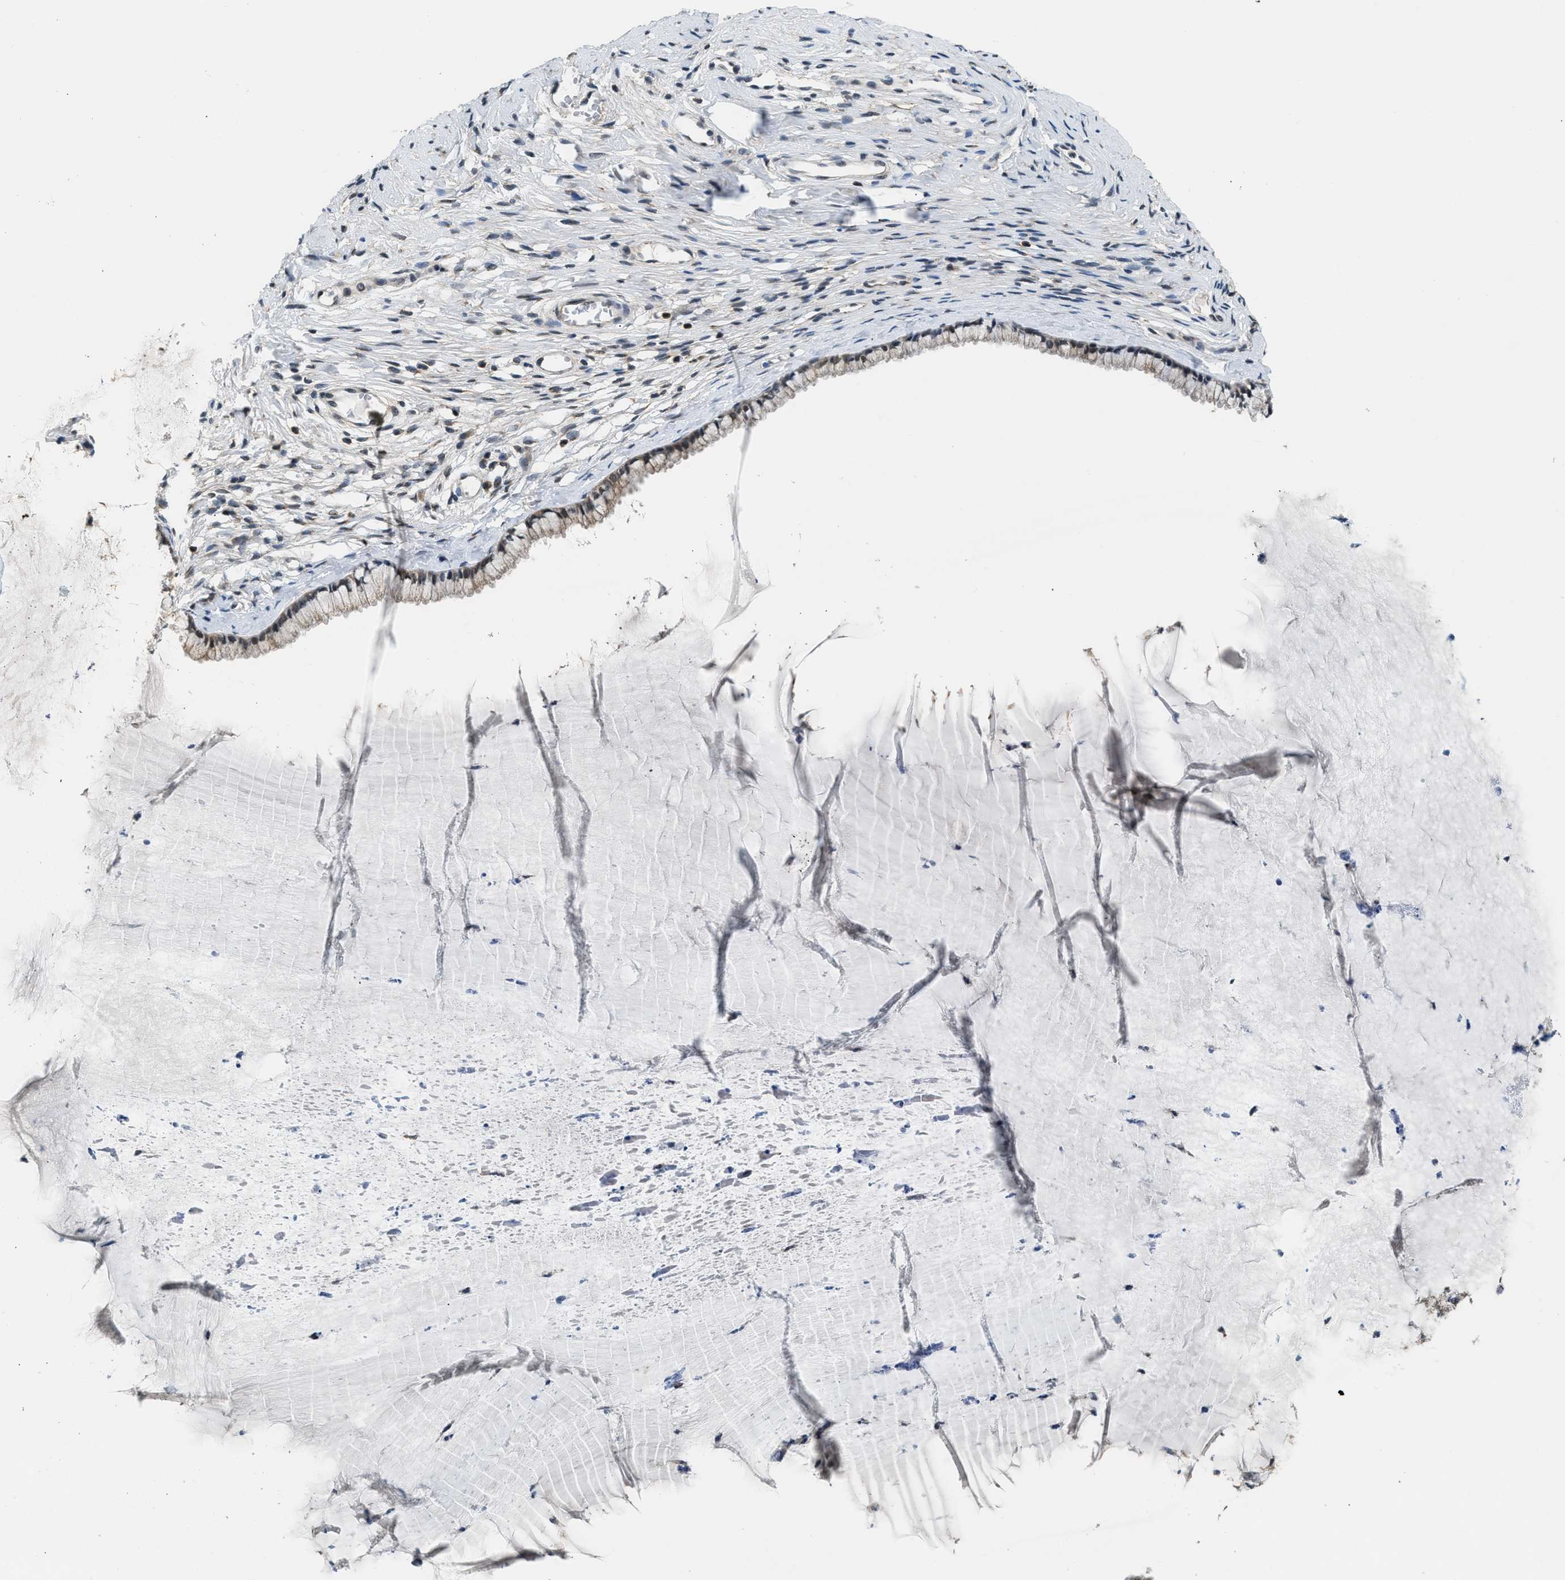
{"staining": {"intensity": "moderate", "quantity": ">75%", "location": "cytoplasmic/membranous,nuclear"}, "tissue": "cervix", "cell_type": "Glandular cells", "image_type": "normal", "snomed": [{"axis": "morphology", "description": "Normal tissue, NOS"}, {"axis": "topography", "description": "Cervix"}], "caption": "Immunohistochemical staining of benign human cervix reveals >75% levels of moderate cytoplasmic/membranous,nuclear protein expression in about >75% of glandular cells. (brown staining indicates protein expression, while blue staining denotes nuclei).", "gene": "MTMR1", "patient": {"sex": "female", "age": 77}}